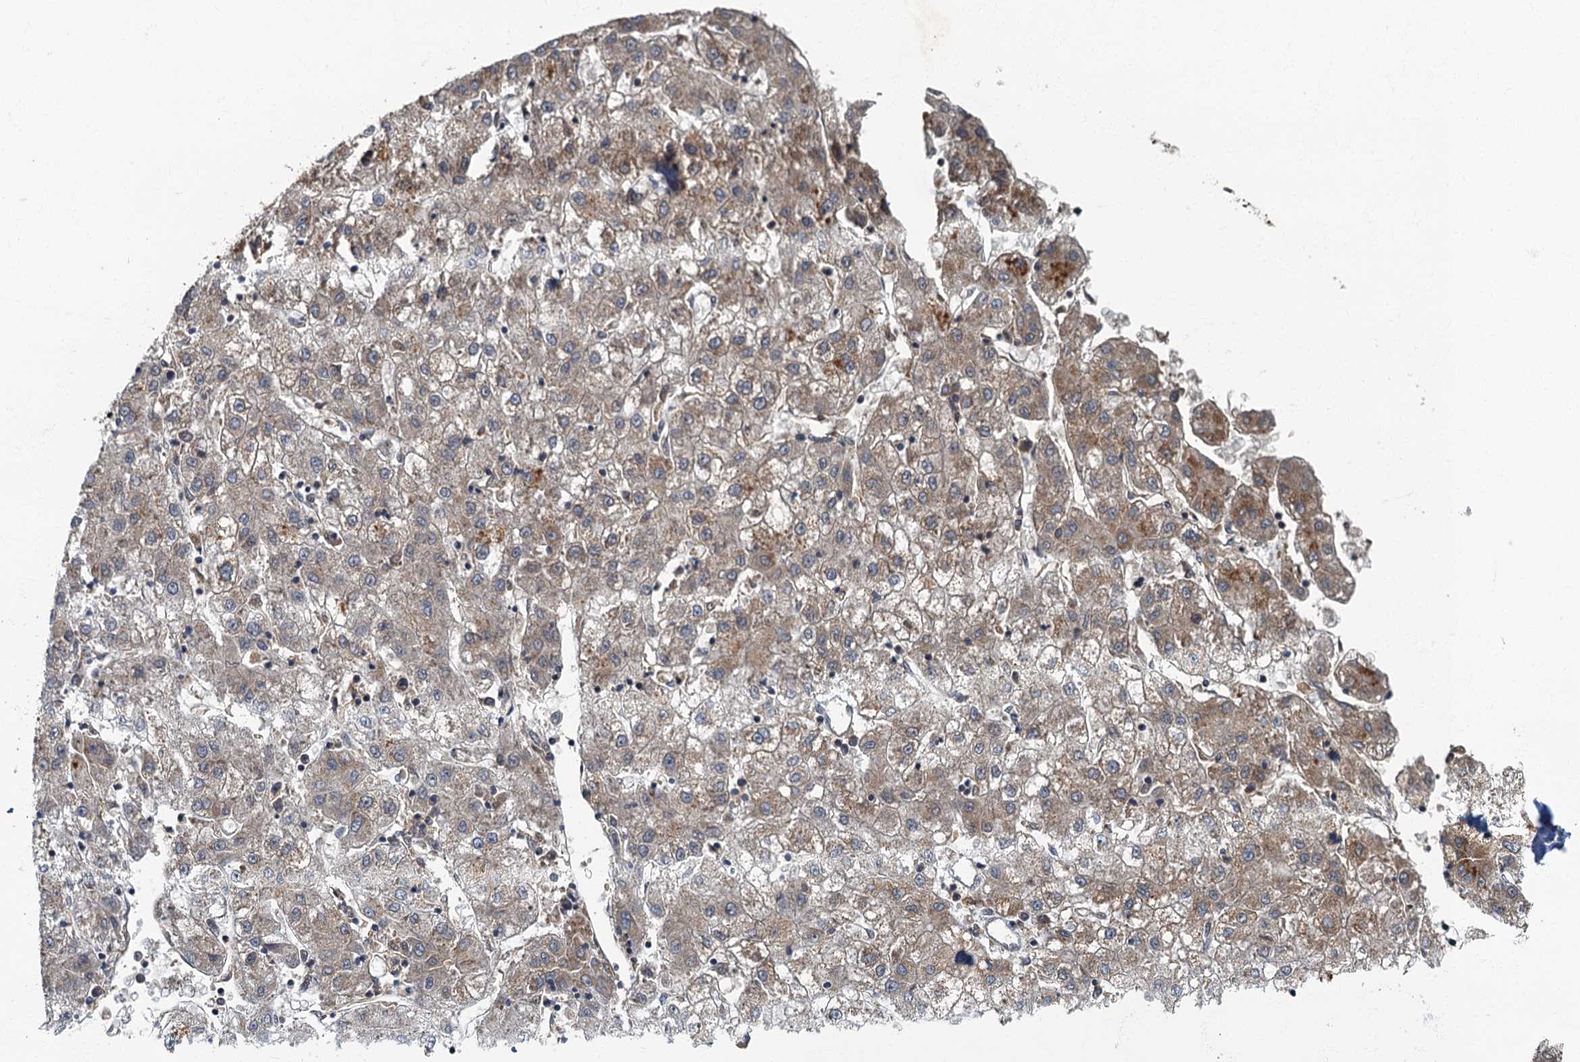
{"staining": {"intensity": "moderate", "quantity": "25%-75%", "location": "cytoplasmic/membranous"}, "tissue": "liver cancer", "cell_type": "Tumor cells", "image_type": "cancer", "snomed": [{"axis": "morphology", "description": "Carcinoma, Hepatocellular, NOS"}, {"axis": "topography", "description": "Liver"}], "caption": "IHC image of neoplastic tissue: liver hepatocellular carcinoma stained using IHC demonstrates medium levels of moderate protein expression localized specifically in the cytoplasmic/membranous of tumor cells, appearing as a cytoplasmic/membranous brown color.", "gene": "WDCP", "patient": {"sex": "male", "age": 72}}